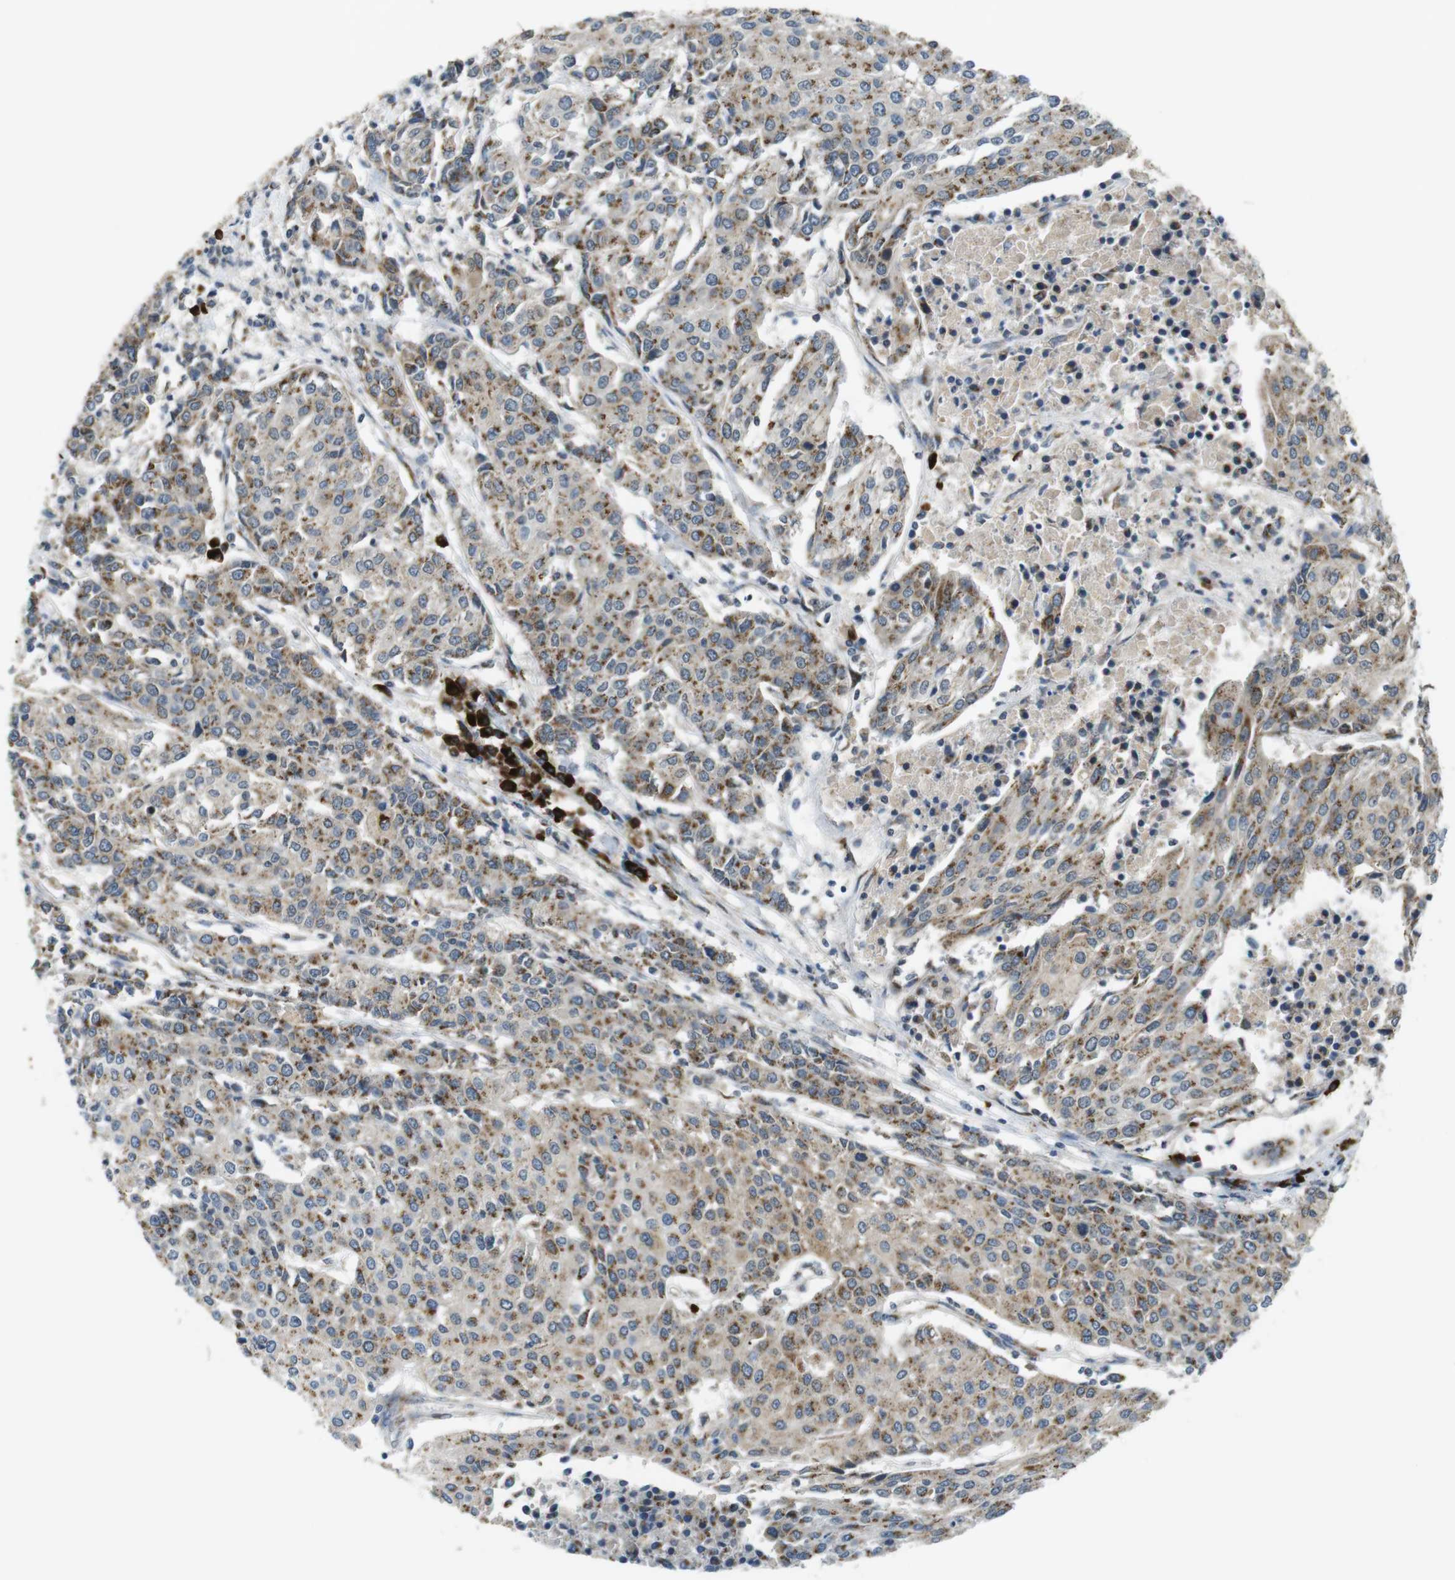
{"staining": {"intensity": "moderate", "quantity": ">75%", "location": "cytoplasmic/membranous"}, "tissue": "urothelial cancer", "cell_type": "Tumor cells", "image_type": "cancer", "snomed": [{"axis": "morphology", "description": "Urothelial carcinoma, High grade"}, {"axis": "topography", "description": "Urinary bladder"}], "caption": "IHC of urothelial cancer exhibits medium levels of moderate cytoplasmic/membranous expression in about >75% of tumor cells.", "gene": "ZFPL1", "patient": {"sex": "female", "age": 85}}